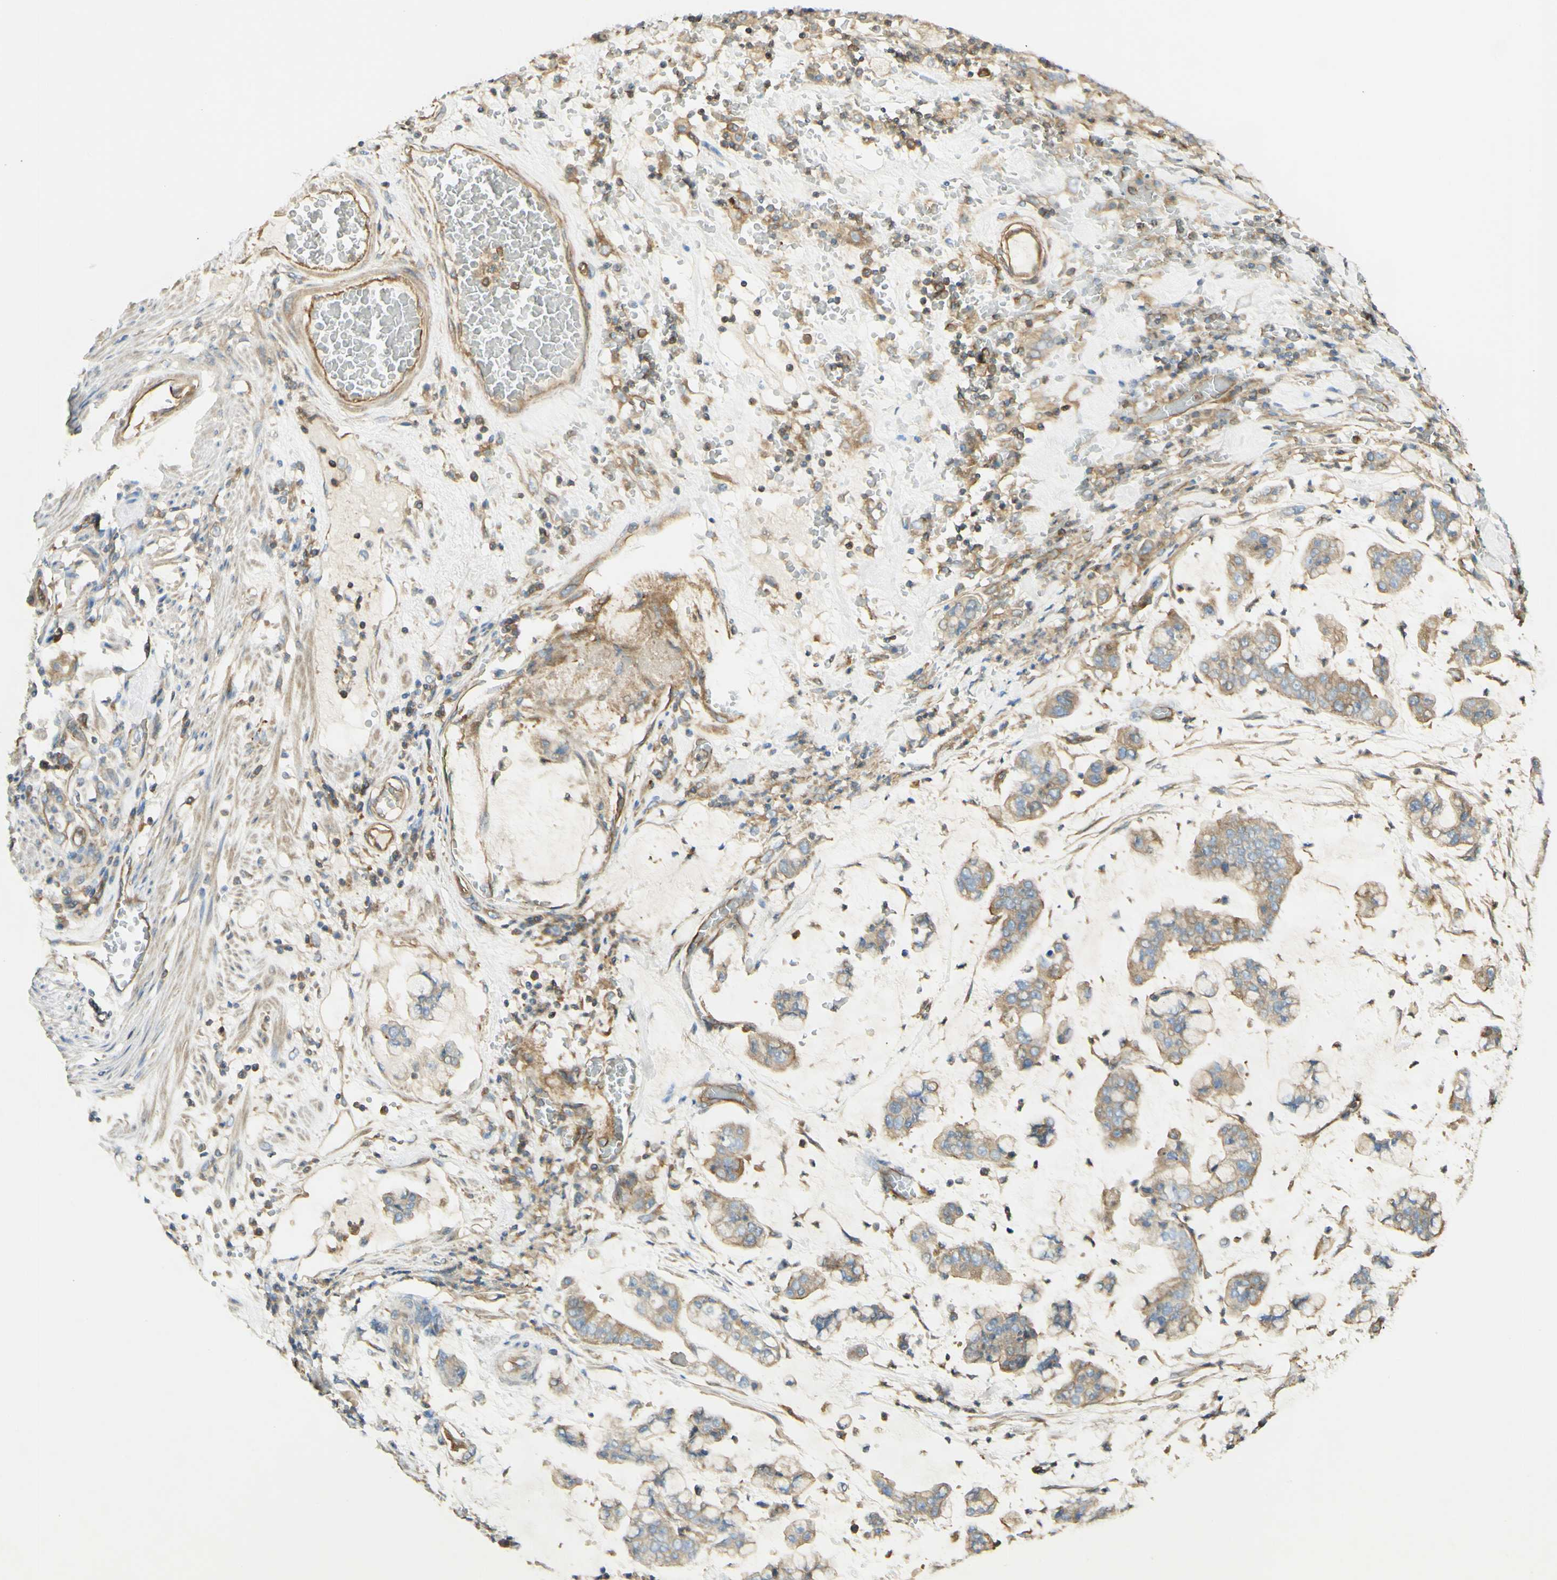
{"staining": {"intensity": "moderate", "quantity": "25%-75%", "location": "cytoplasmic/membranous"}, "tissue": "stomach cancer", "cell_type": "Tumor cells", "image_type": "cancer", "snomed": [{"axis": "morphology", "description": "Normal tissue, NOS"}, {"axis": "morphology", "description": "Adenocarcinoma, NOS"}, {"axis": "topography", "description": "Stomach, upper"}, {"axis": "topography", "description": "Stomach"}], "caption": "Approximately 25%-75% of tumor cells in stomach cancer show moderate cytoplasmic/membranous protein positivity as visualized by brown immunohistochemical staining.", "gene": "IKBKG", "patient": {"sex": "male", "age": 76}}